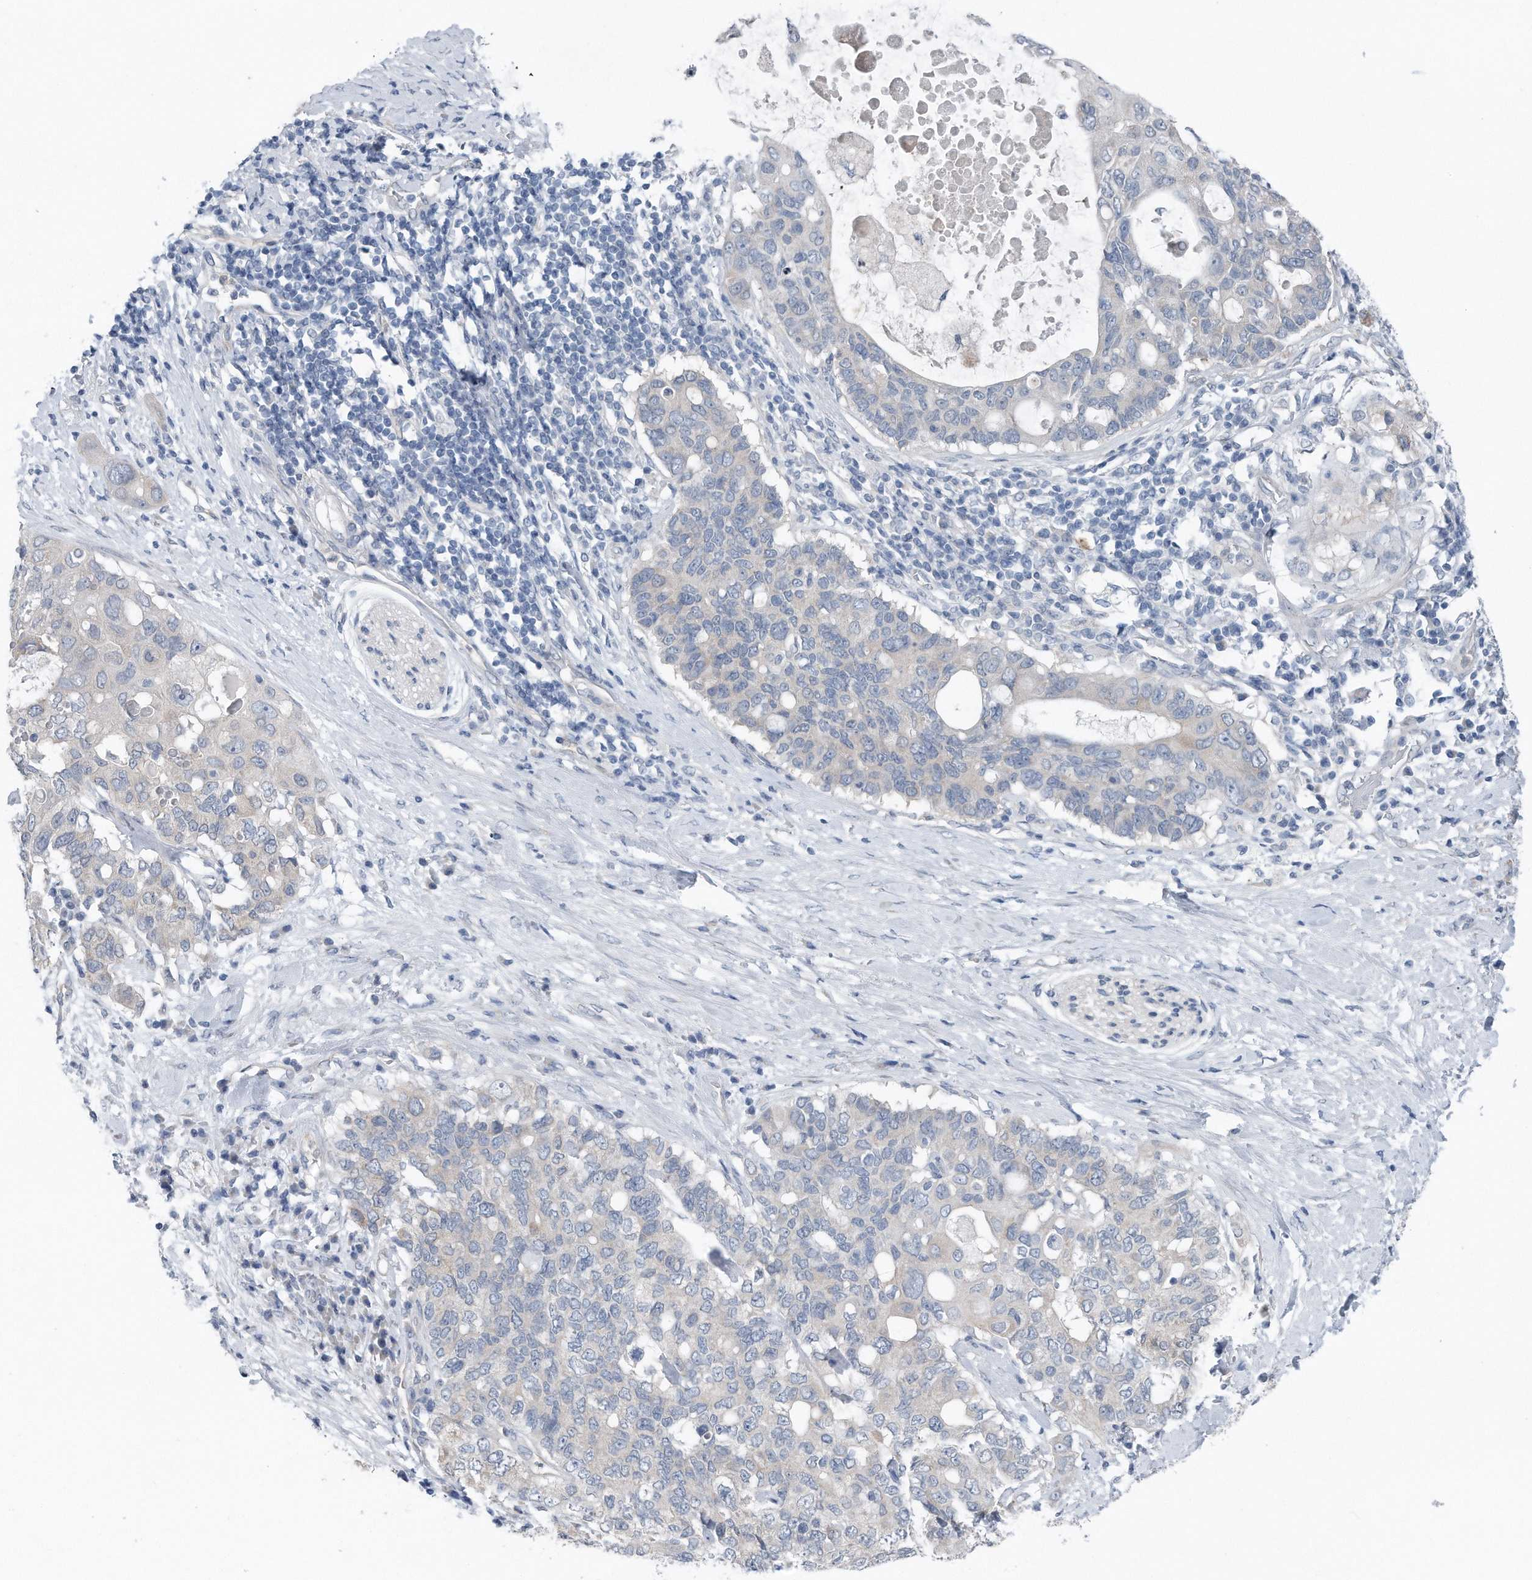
{"staining": {"intensity": "negative", "quantity": "none", "location": "none"}, "tissue": "pancreatic cancer", "cell_type": "Tumor cells", "image_type": "cancer", "snomed": [{"axis": "morphology", "description": "Adenocarcinoma, NOS"}, {"axis": "topography", "description": "Pancreas"}], "caption": "Pancreatic adenocarcinoma was stained to show a protein in brown. There is no significant expression in tumor cells.", "gene": "YRDC", "patient": {"sex": "female", "age": 56}}